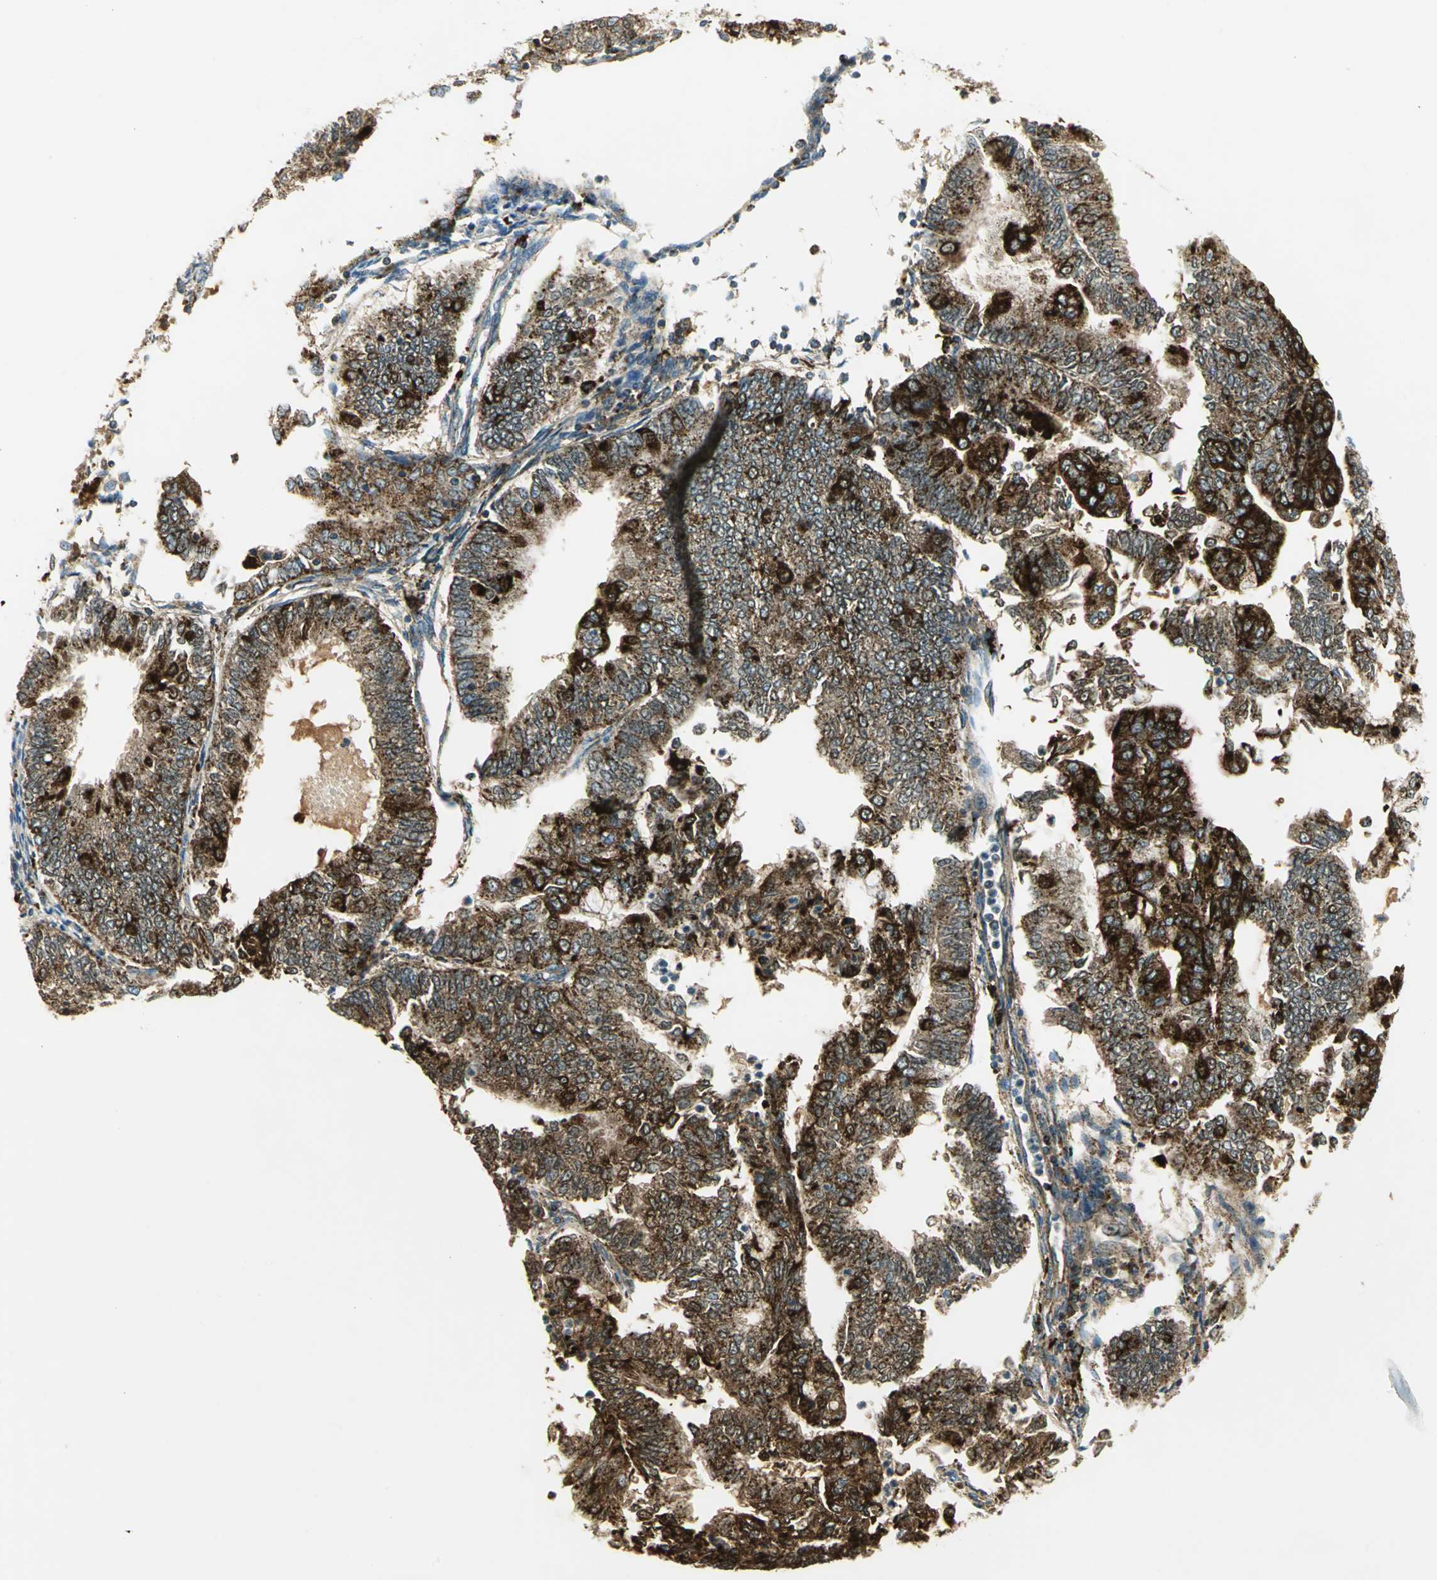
{"staining": {"intensity": "strong", "quantity": ">75%", "location": "cytoplasmic/membranous"}, "tissue": "endometrial cancer", "cell_type": "Tumor cells", "image_type": "cancer", "snomed": [{"axis": "morphology", "description": "Adenocarcinoma, NOS"}, {"axis": "topography", "description": "Endometrium"}], "caption": "Strong cytoplasmic/membranous protein staining is appreciated in about >75% of tumor cells in endometrial cancer.", "gene": "ARSA", "patient": {"sex": "female", "age": 59}}